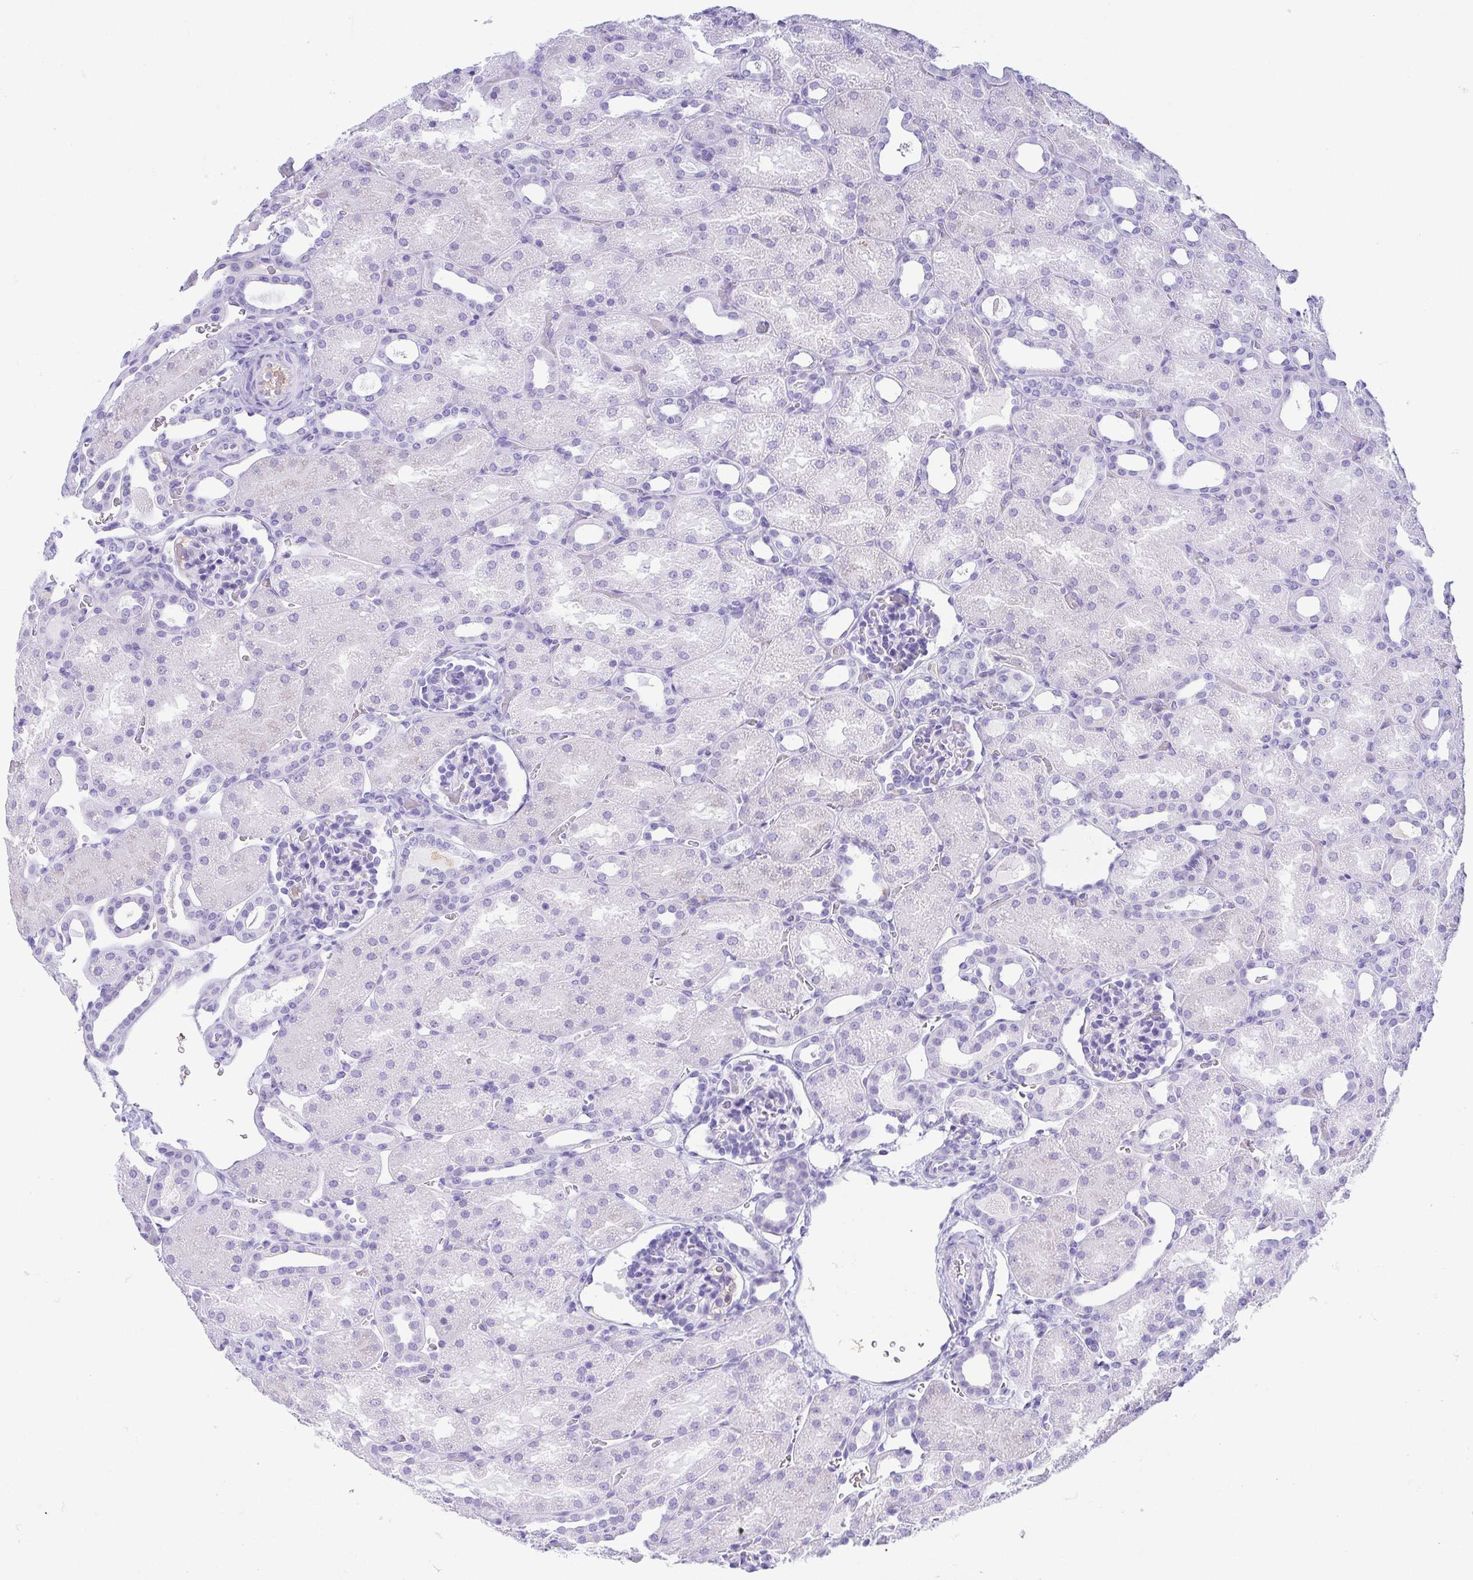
{"staining": {"intensity": "negative", "quantity": "none", "location": "none"}, "tissue": "kidney", "cell_type": "Cells in glomeruli", "image_type": "normal", "snomed": [{"axis": "morphology", "description": "Normal tissue, NOS"}, {"axis": "topography", "description": "Kidney"}], "caption": "Cells in glomeruli are negative for protein expression in unremarkable human kidney. The staining is performed using DAB (3,3'-diaminobenzidine) brown chromogen with nuclei counter-stained in using hematoxylin.", "gene": "GKN1", "patient": {"sex": "male", "age": 2}}